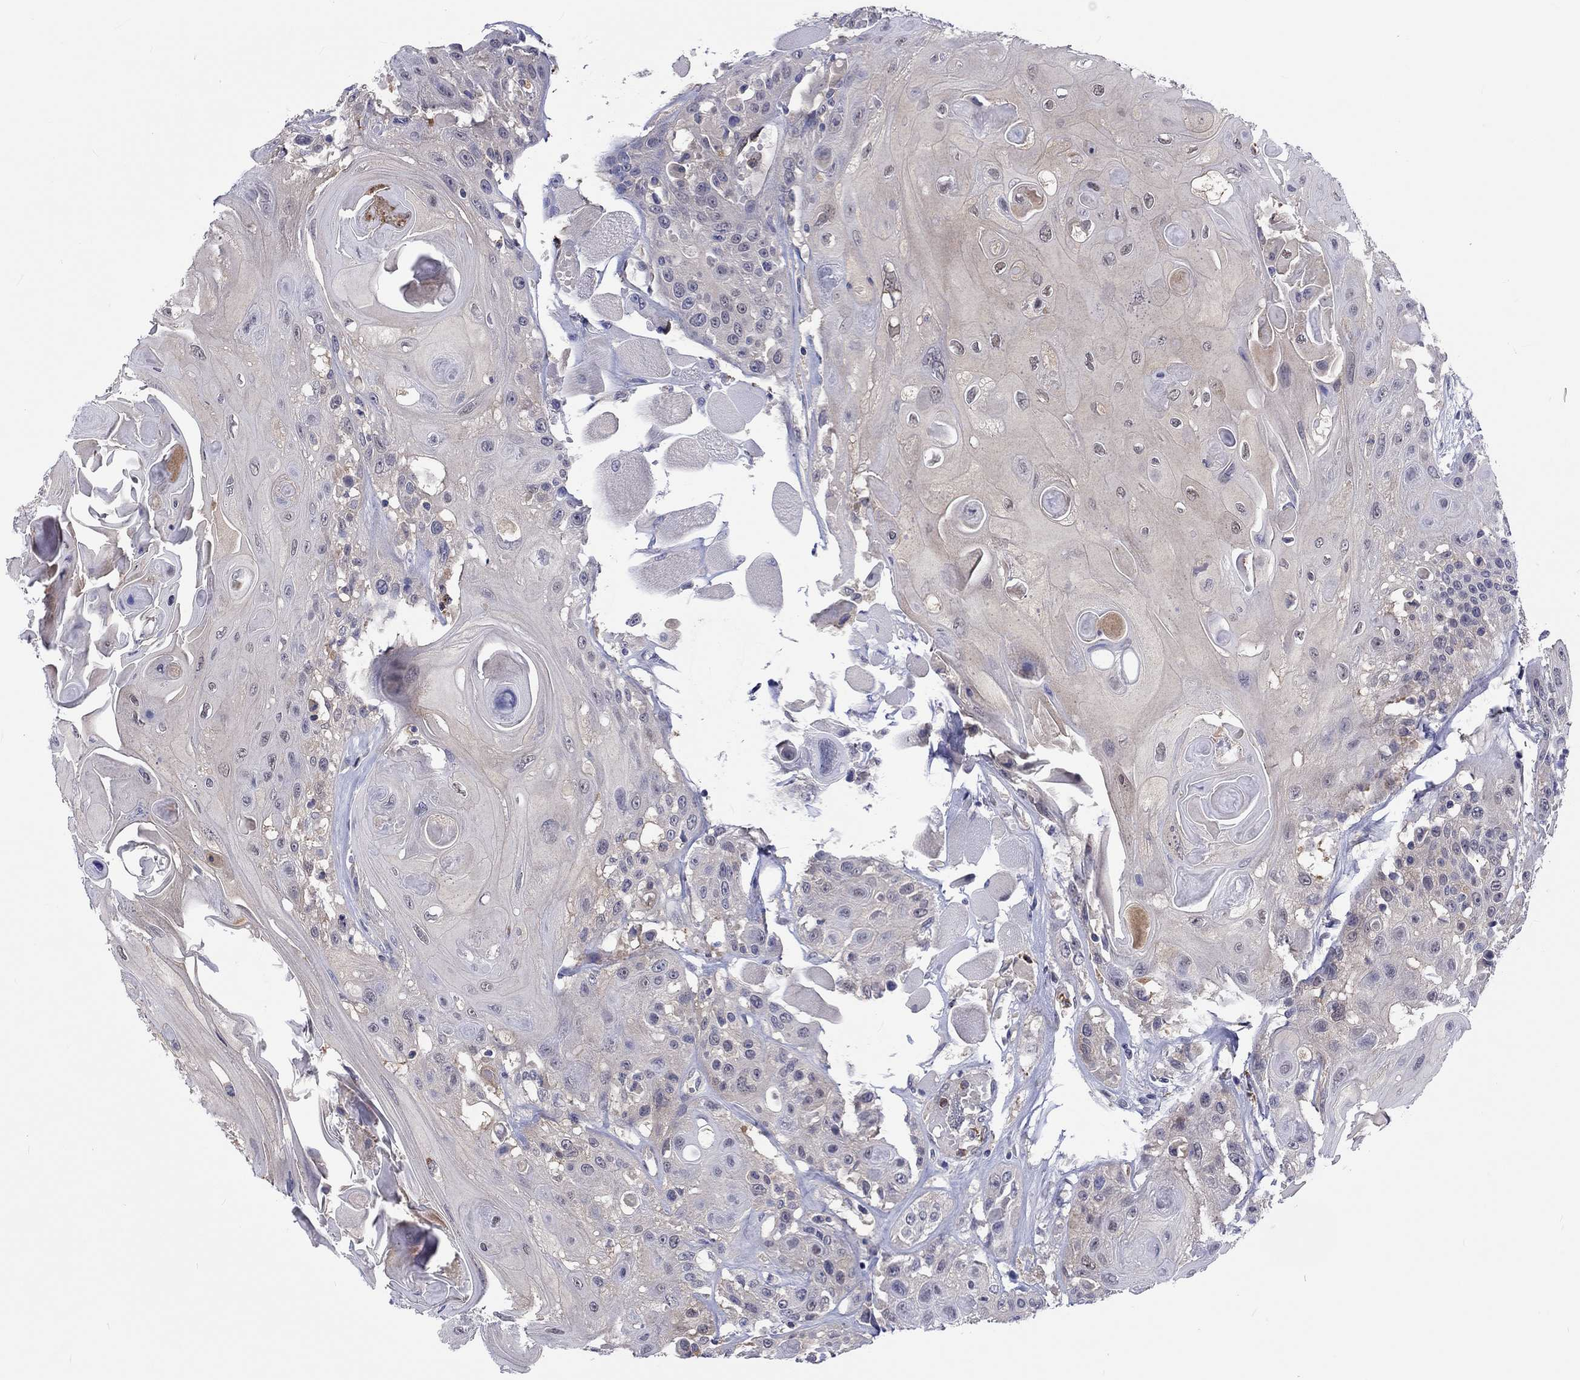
{"staining": {"intensity": "negative", "quantity": "none", "location": "none"}, "tissue": "head and neck cancer", "cell_type": "Tumor cells", "image_type": "cancer", "snomed": [{"axis": "morphology", "description": "Squamous cell carcinoma, NOS"}, {"axis": "topography", "description": "Head-Neck"}], "caption": "Immunohistochemical staining of human squamous cell carcinoma (head and neck) reveals no significant expression in tumor cells.", "gene": "ABCG4", "patient": {"sex": "female", "age": 59}}